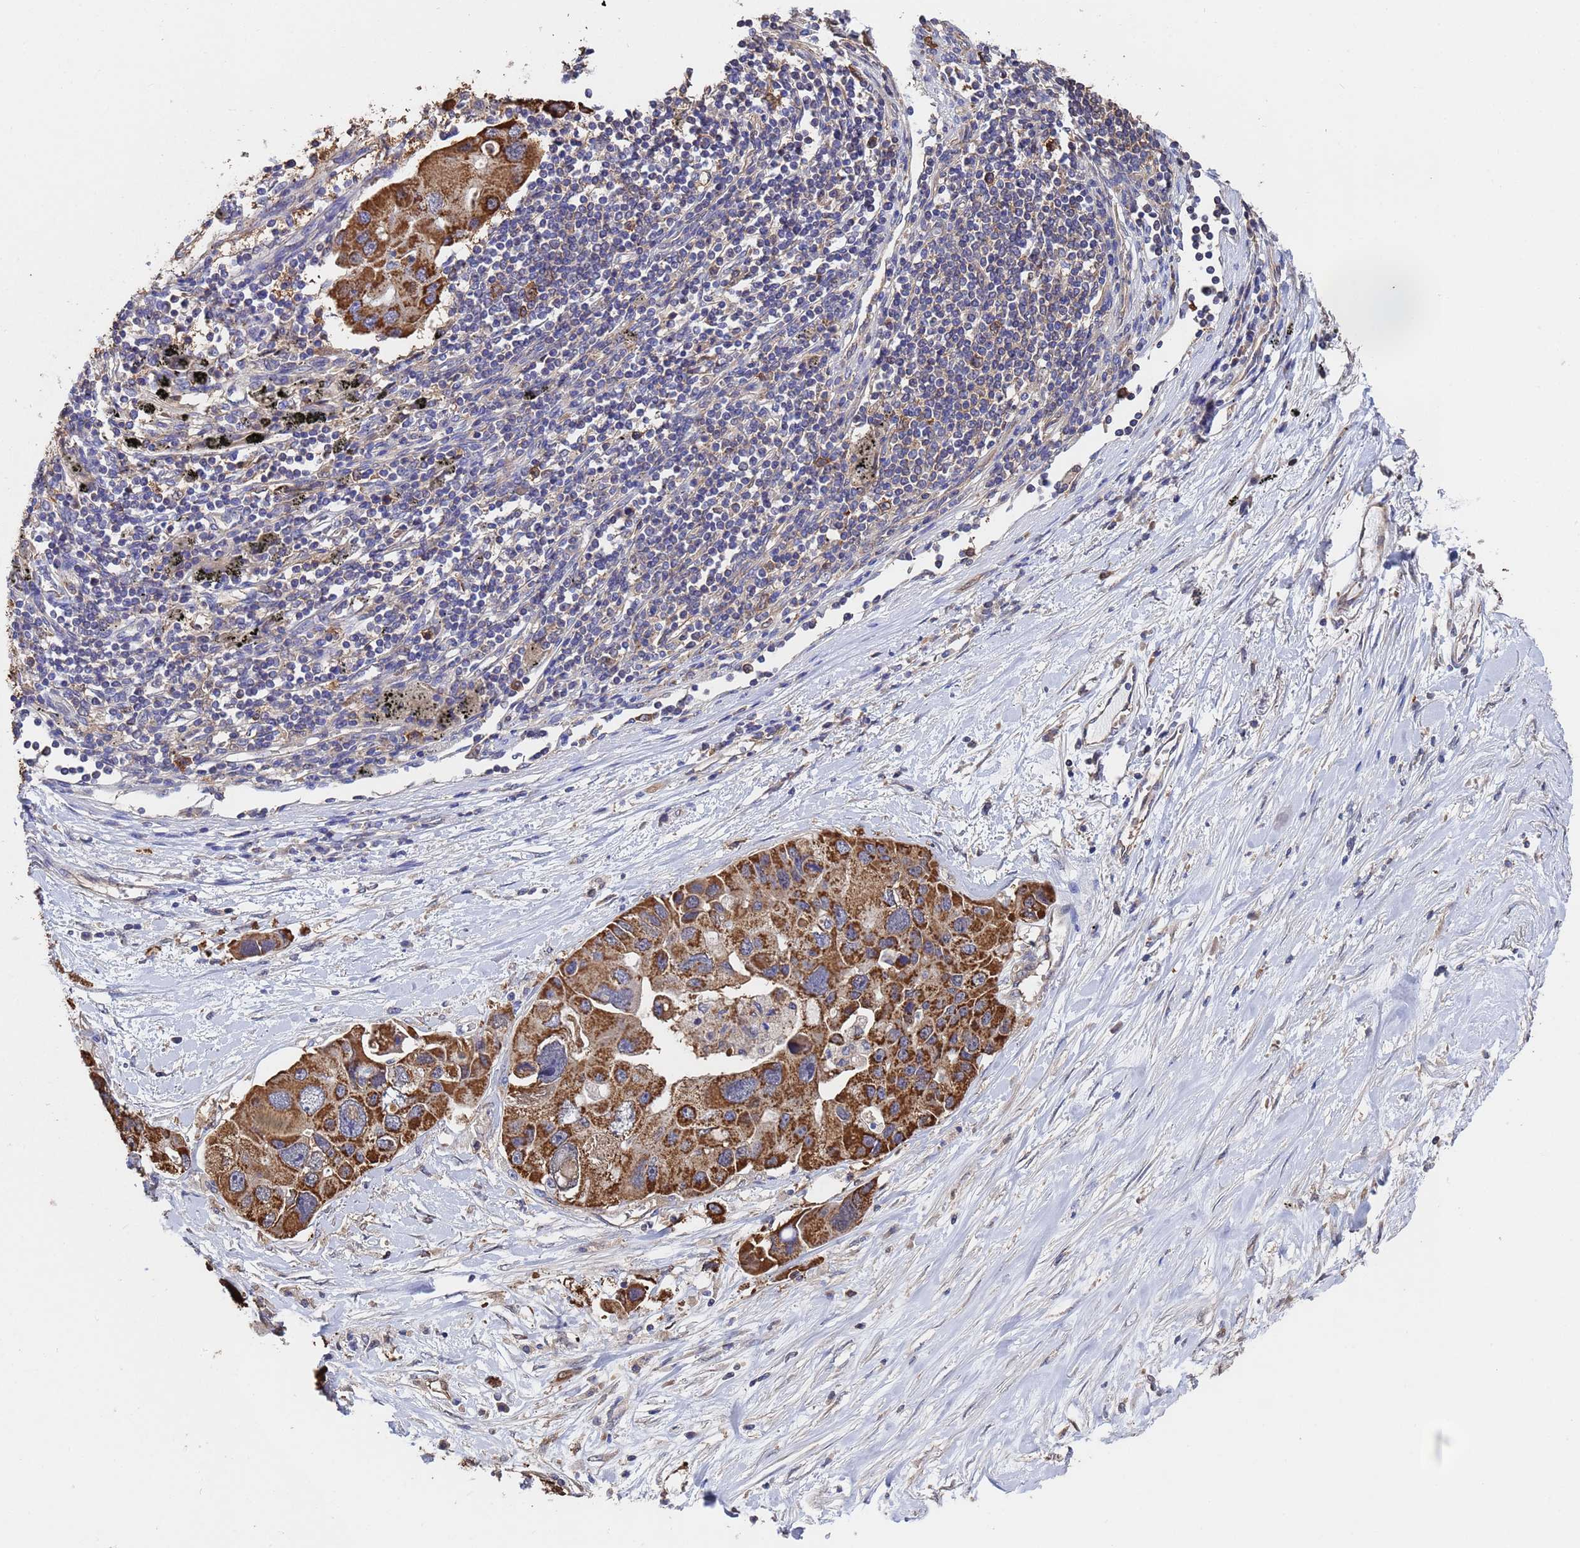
{"staining": {"intensity": "strong", "quantity": ">75%", "location": "cytoplasmic/membranous"}, "tissue": "lung cancer", "cell_type": "Tumor cells", "image_type": "cancer", "snomed": [{"axis": "morphology", "description": "Adenocarcinoma, NOS"}, {"axis": "topography", "description": "Lung"}], "caption": "Human lung cancer stained with a brown dye shows strong cytoplasmic/membranous positive expression in about >75% of tumor cells.", "gene": "FAM25A", "patient": {"sex": "female", "age": 54}}